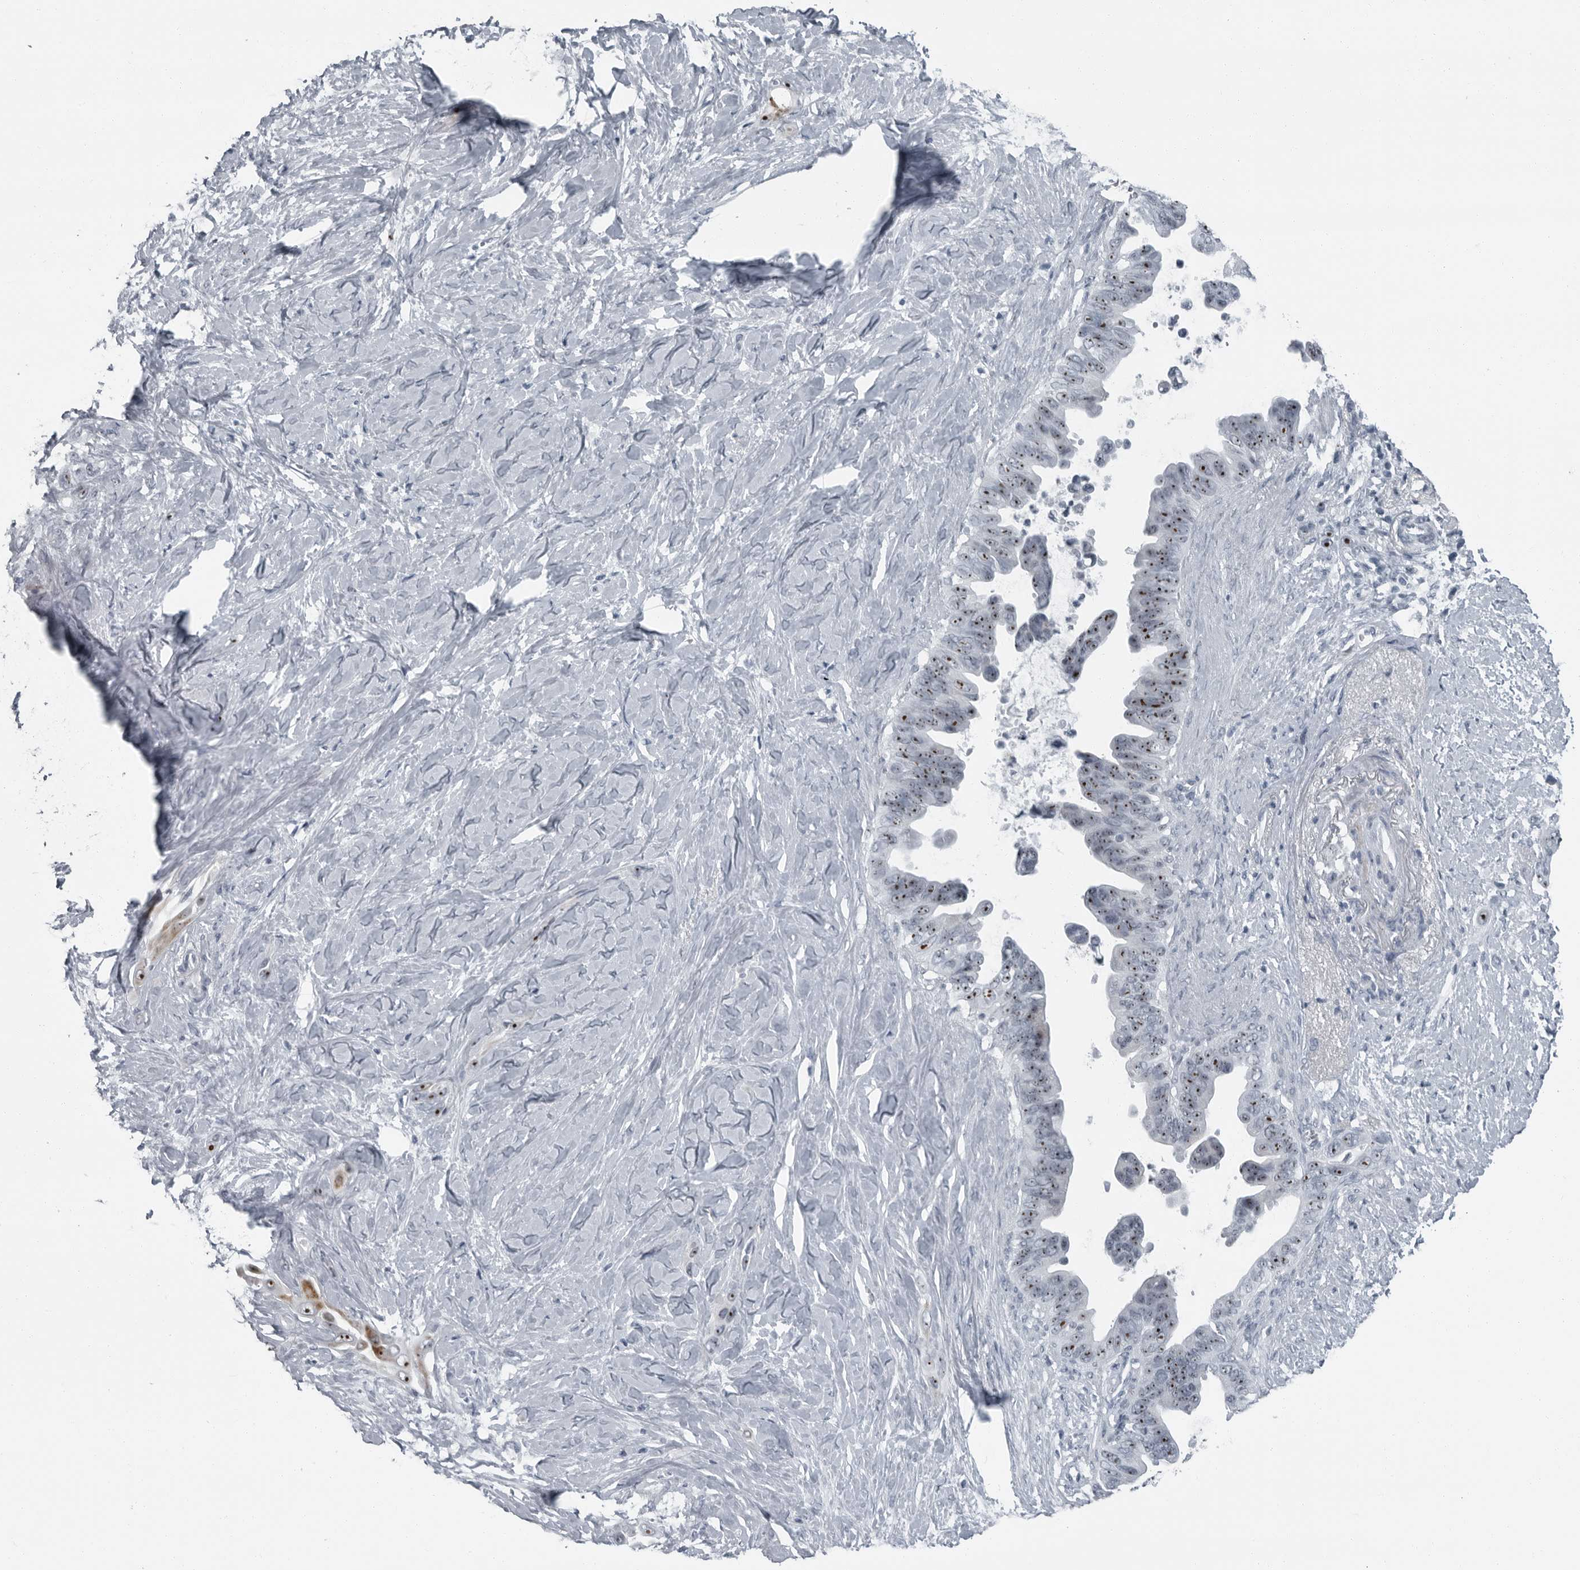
{"staining": {"intensity": "strong", "quantity": ">75%", "location": "nuclear"}, "tissue": "pancreatic cancer", "cell_type": "Tumor cells", "image_type": "cancer", "snomed": [{"axis": "morphology", "description": "Adenocarcinoma, NOS"}, {"axis": "topography", "description": "Pancreas"}], "caption": "Pancreatic cancer (adenocarcinoma) stained for a protein (brown) exhibits strong nuclear positive expression in approximately >75% of tumor cells.", "gene": "PDCD11", "patient": {"sex": "female", "age": 72}}